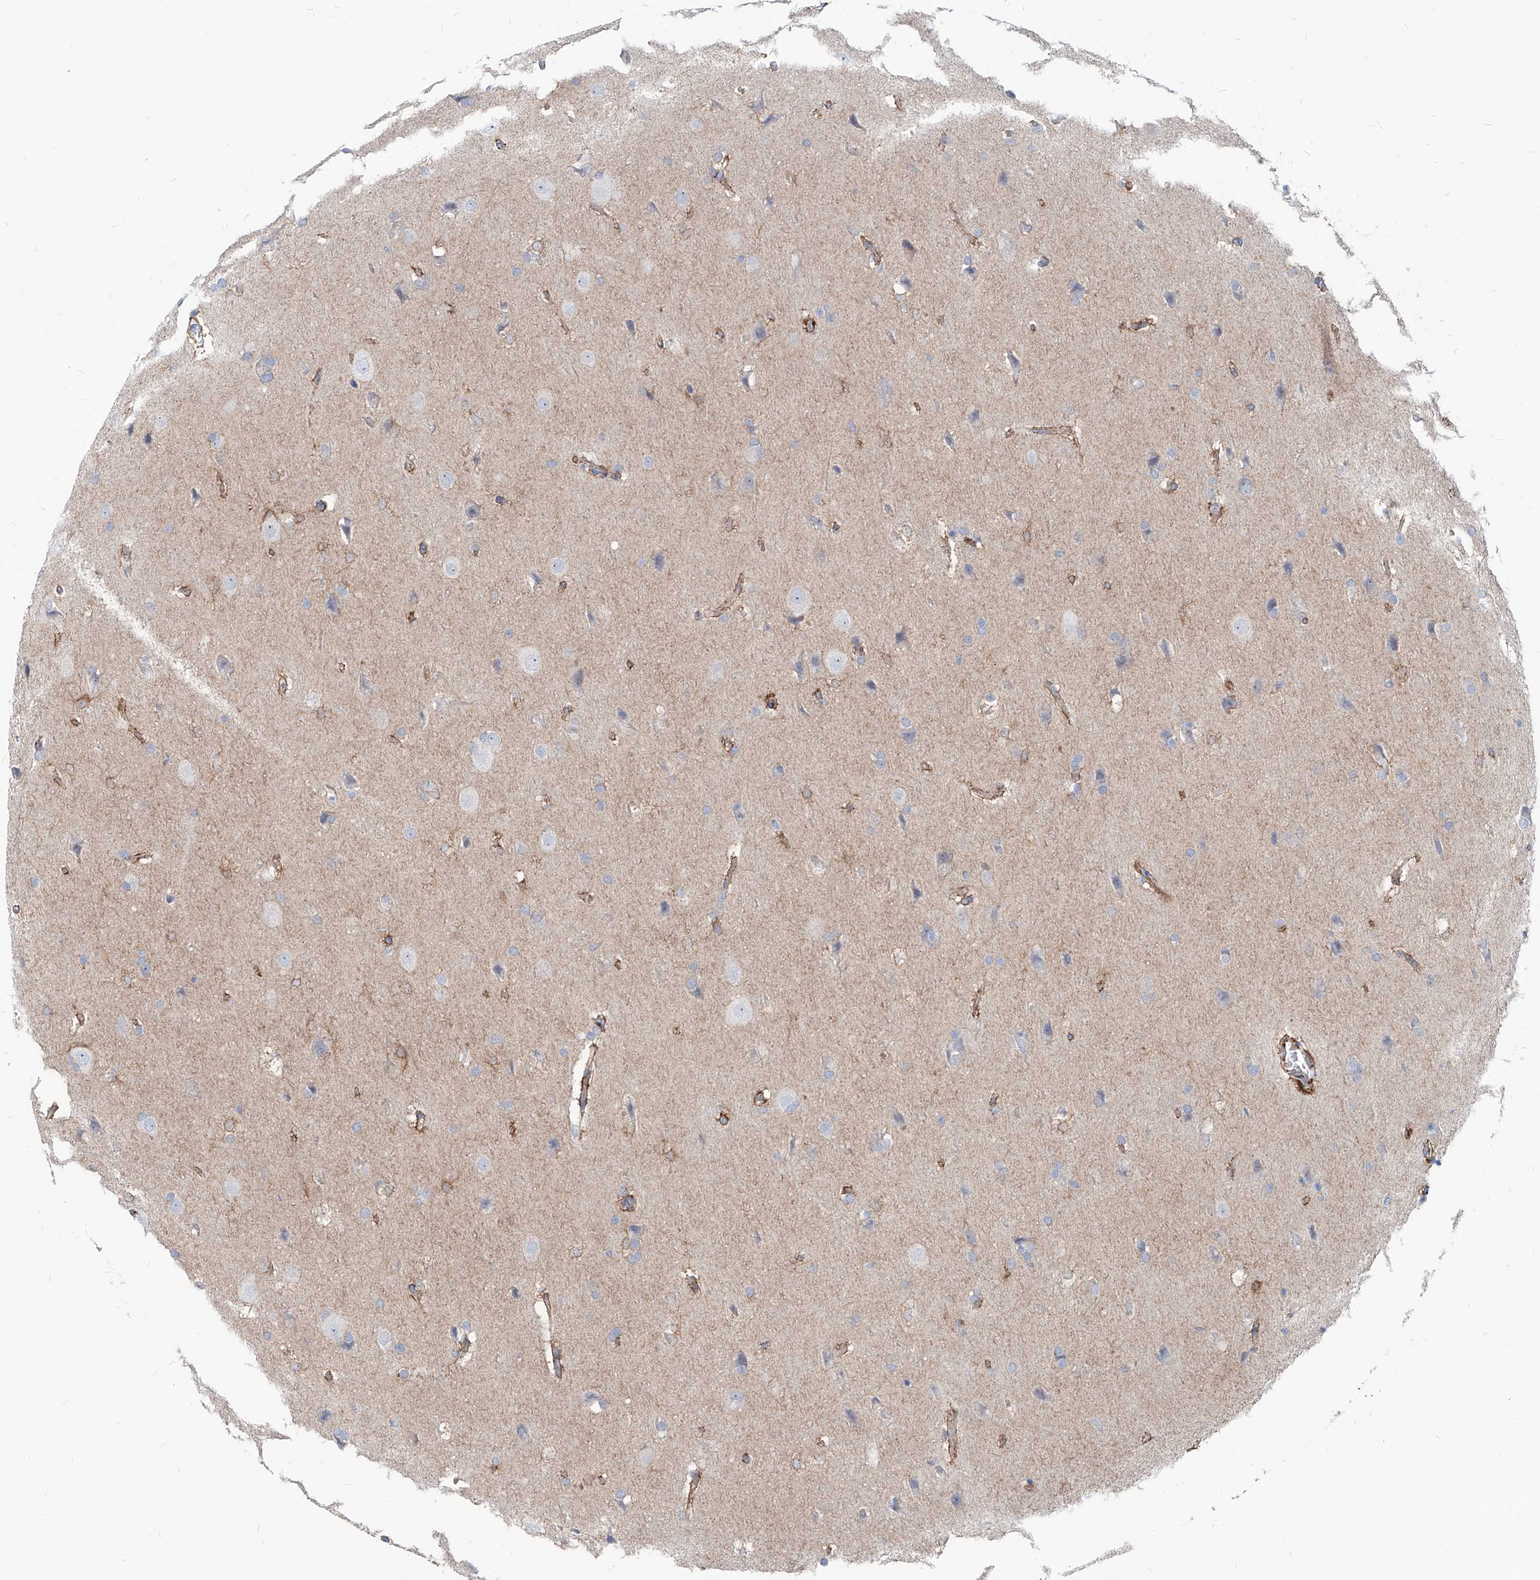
{"staining": {"intensity": "negative", "quantity": "none", "location": "none"}, "tissue": "glioma", "cell_type": "Tumor cells", "image_type": "cancer", "snomed": [{"axis": "morphology", "description": "Glioma, malignant, Low grade"}, {"axis": "topography", "description": "Brain"}], "caption": "This is a image of immunohistochemistry staining of glioma, which shows no staining in tumor cells.", "gene": "AKAP10", "patient": {"sex": "female", "age": 37}}